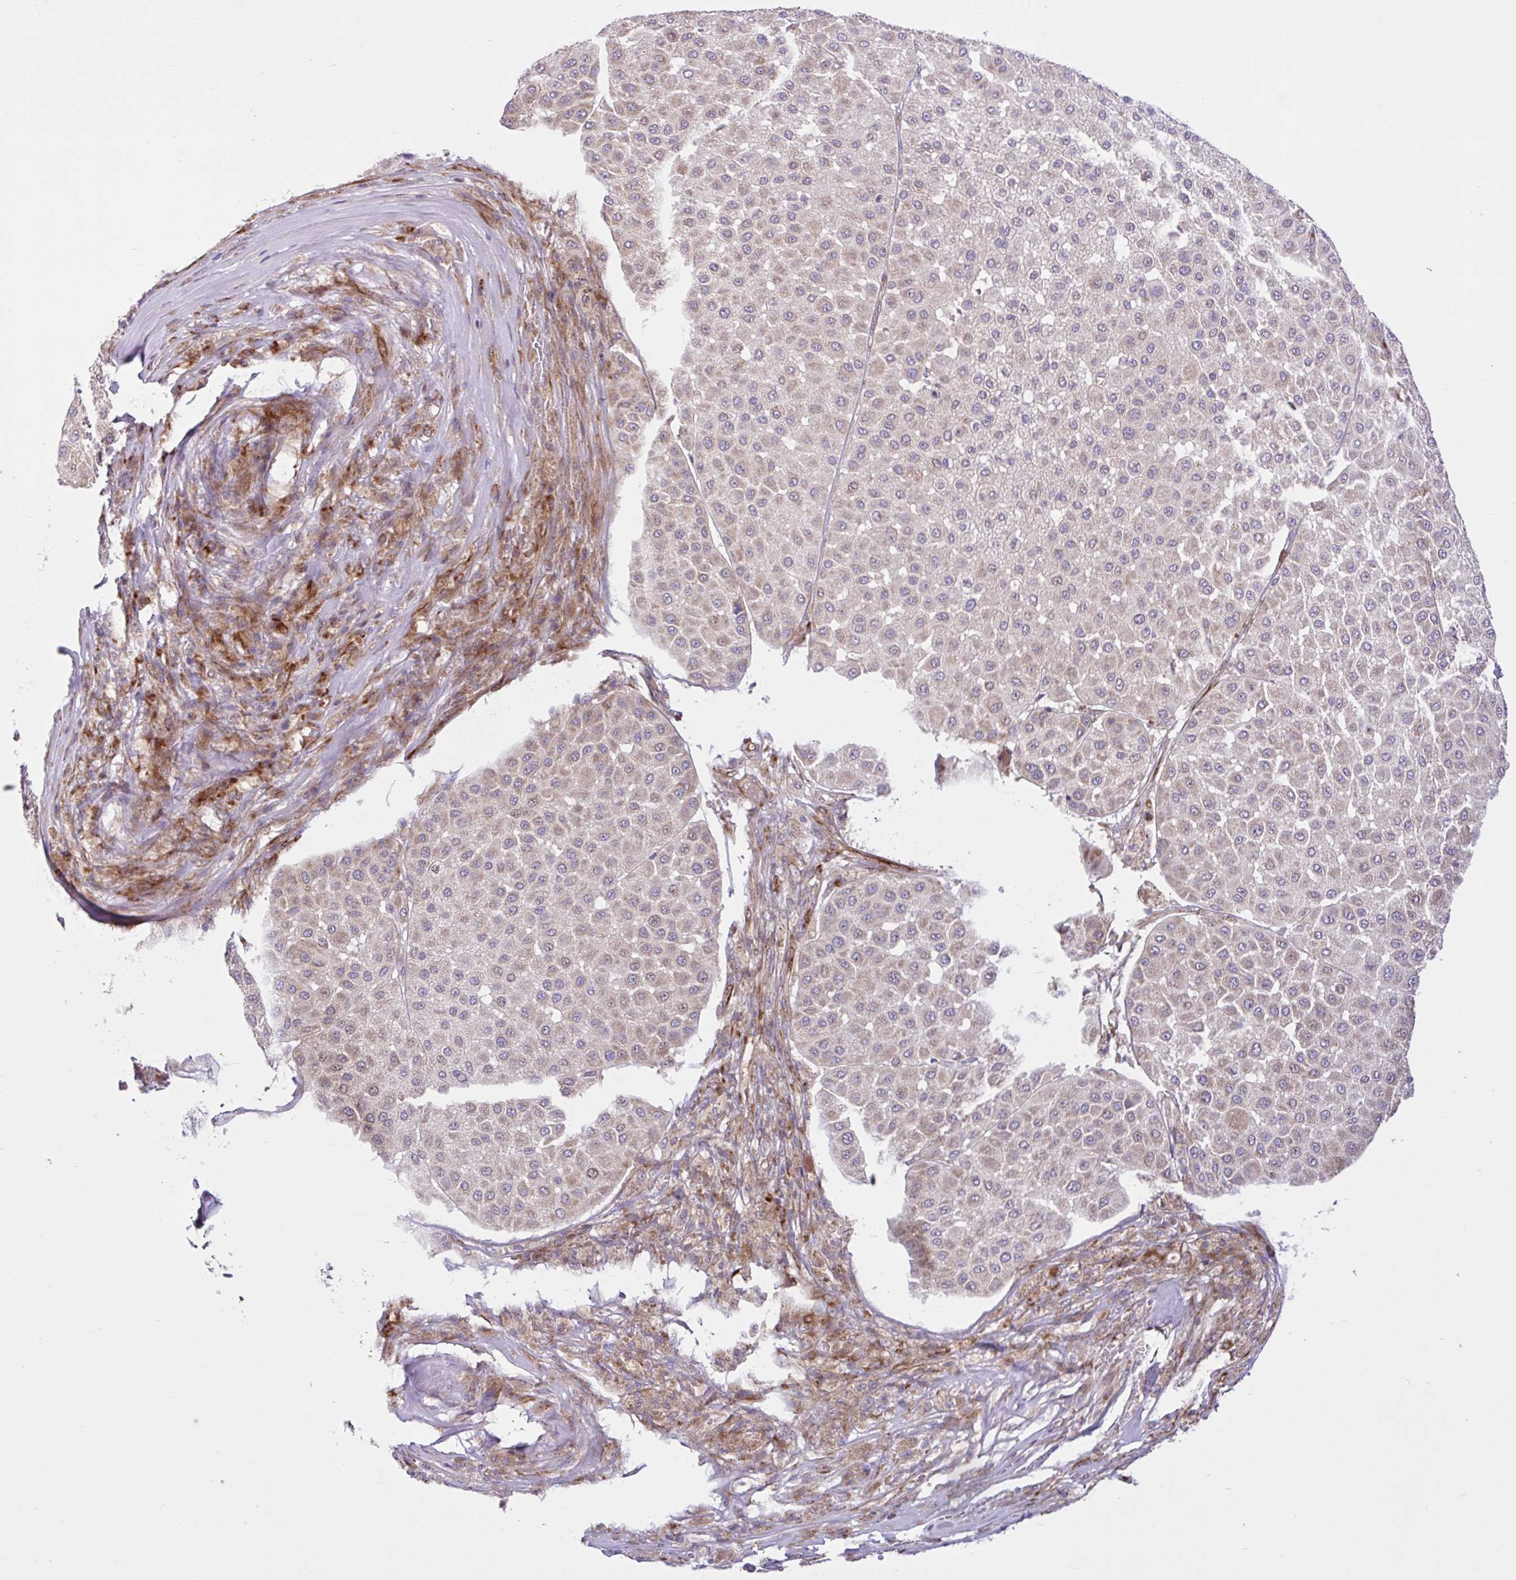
{"staining": {"intensity": "weak", "quantity": "<25%", "location": "cytoplasmic/membranous"}, "tissue": "melanoma", "cell_type": "Tumor cells", "image_type": "cancer", "snomed": [{"axis": "morphology", "description": "Malignant melanoma, Metastatic site"}, {"axis": "topography", "description": "Smooth muscle"}], "caption": "High magnification brightfield microscopy of malignant melanoma (metastatic site) stained with DAB (3,3'-diaminobenzidine) (brown) and counterstained with hematoxylin (blue): tumor cells show no significant staining.", "gene": "NTPCR", "patient": {"sex": "male", "age": 41}}